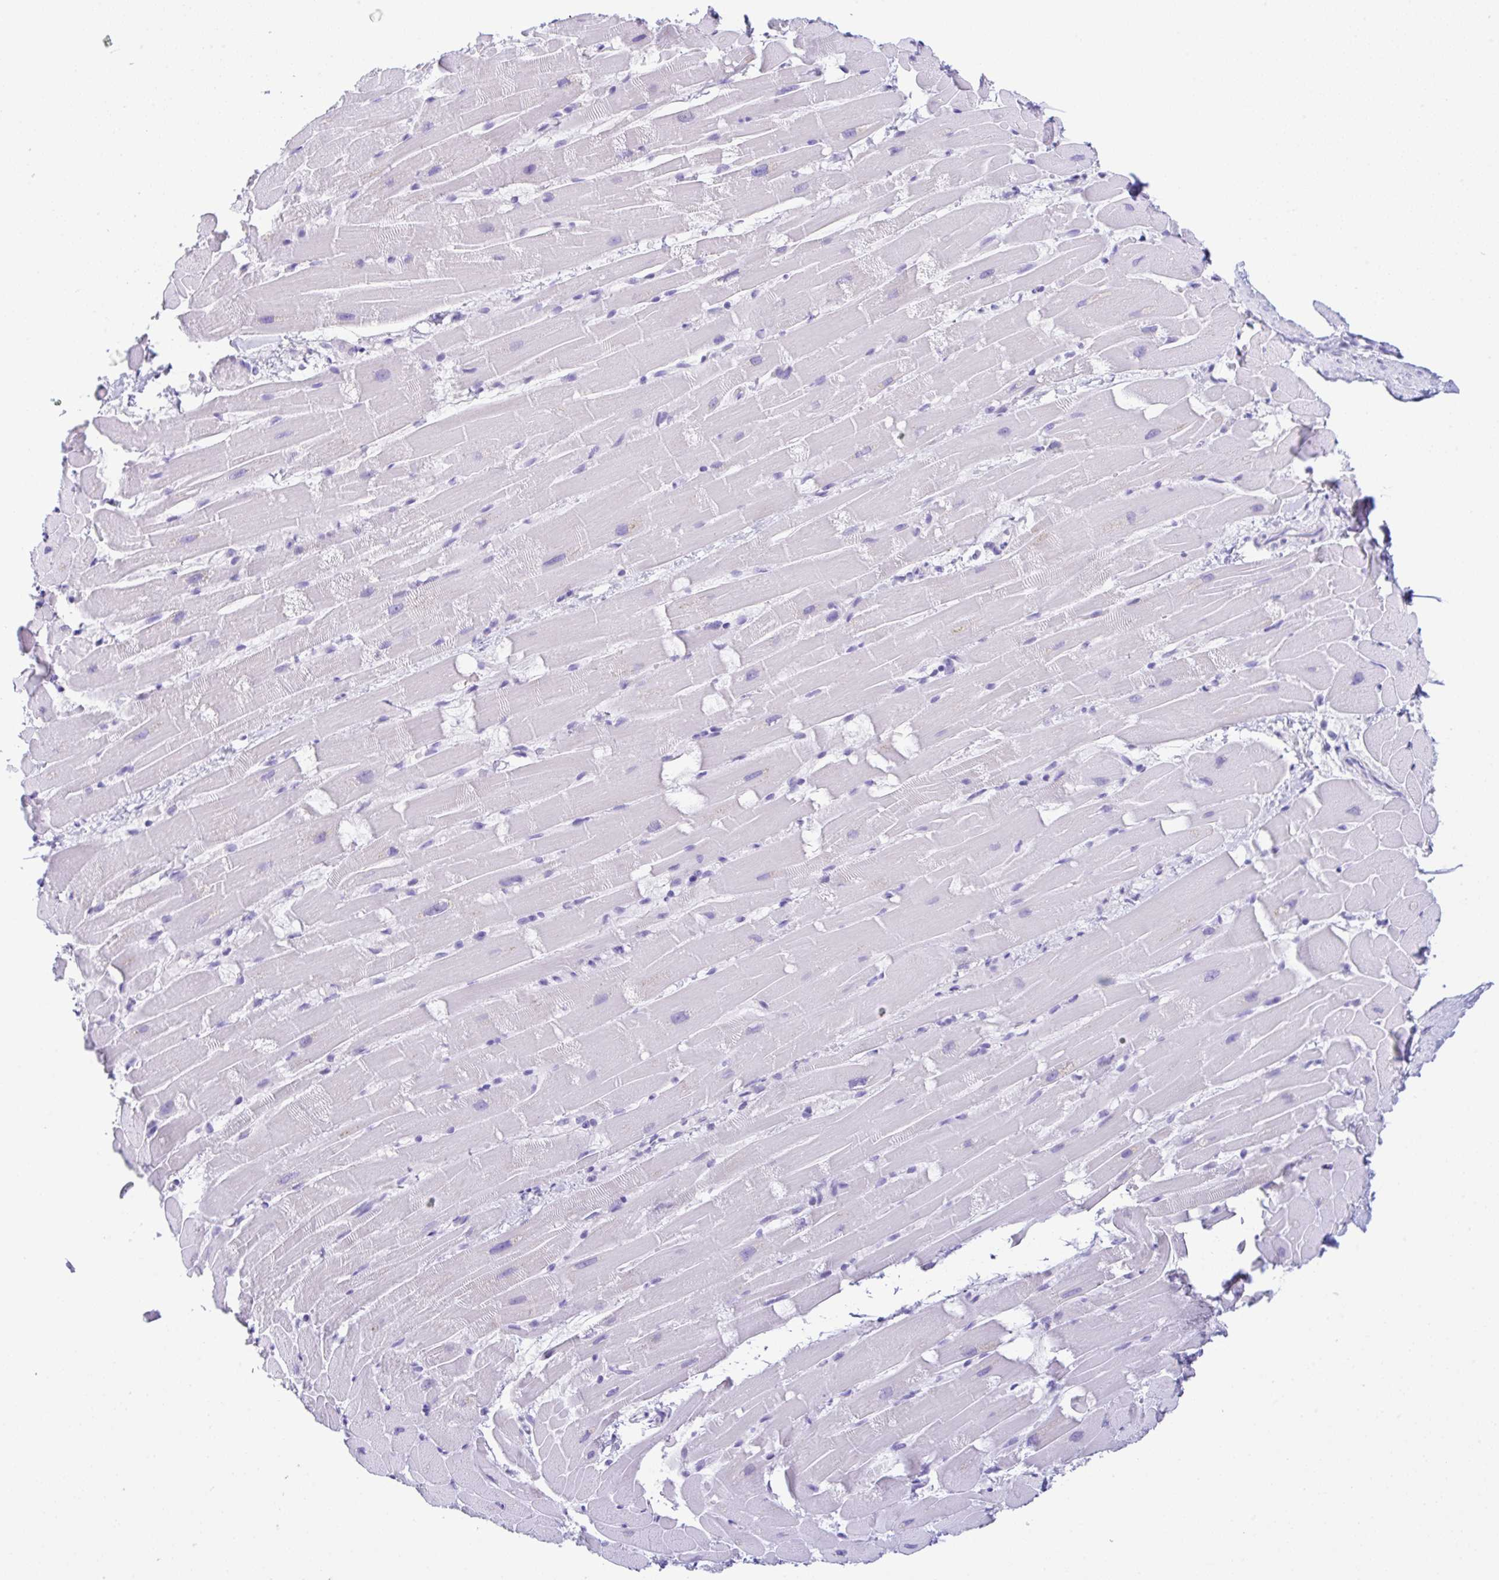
{"staining": {"intensity": "negative", "quantity": "none", "location": "none"}, "tissue": "heart muscle", "cell_type": "Cardiomyocytes", "image_type": "normal", "snomed": [{"axis": "morphology", "description": "Normal tissue, NOS"}, {"axis": "topography", "description": "Heart"}], "caption": "Cardiomyocytes show no significant protein positivity in benign heart muscle. (DAB IHC with hematoxylin counter stain).", "gene": "RRM2", "patient": {"sex": "male", "age": 37}}